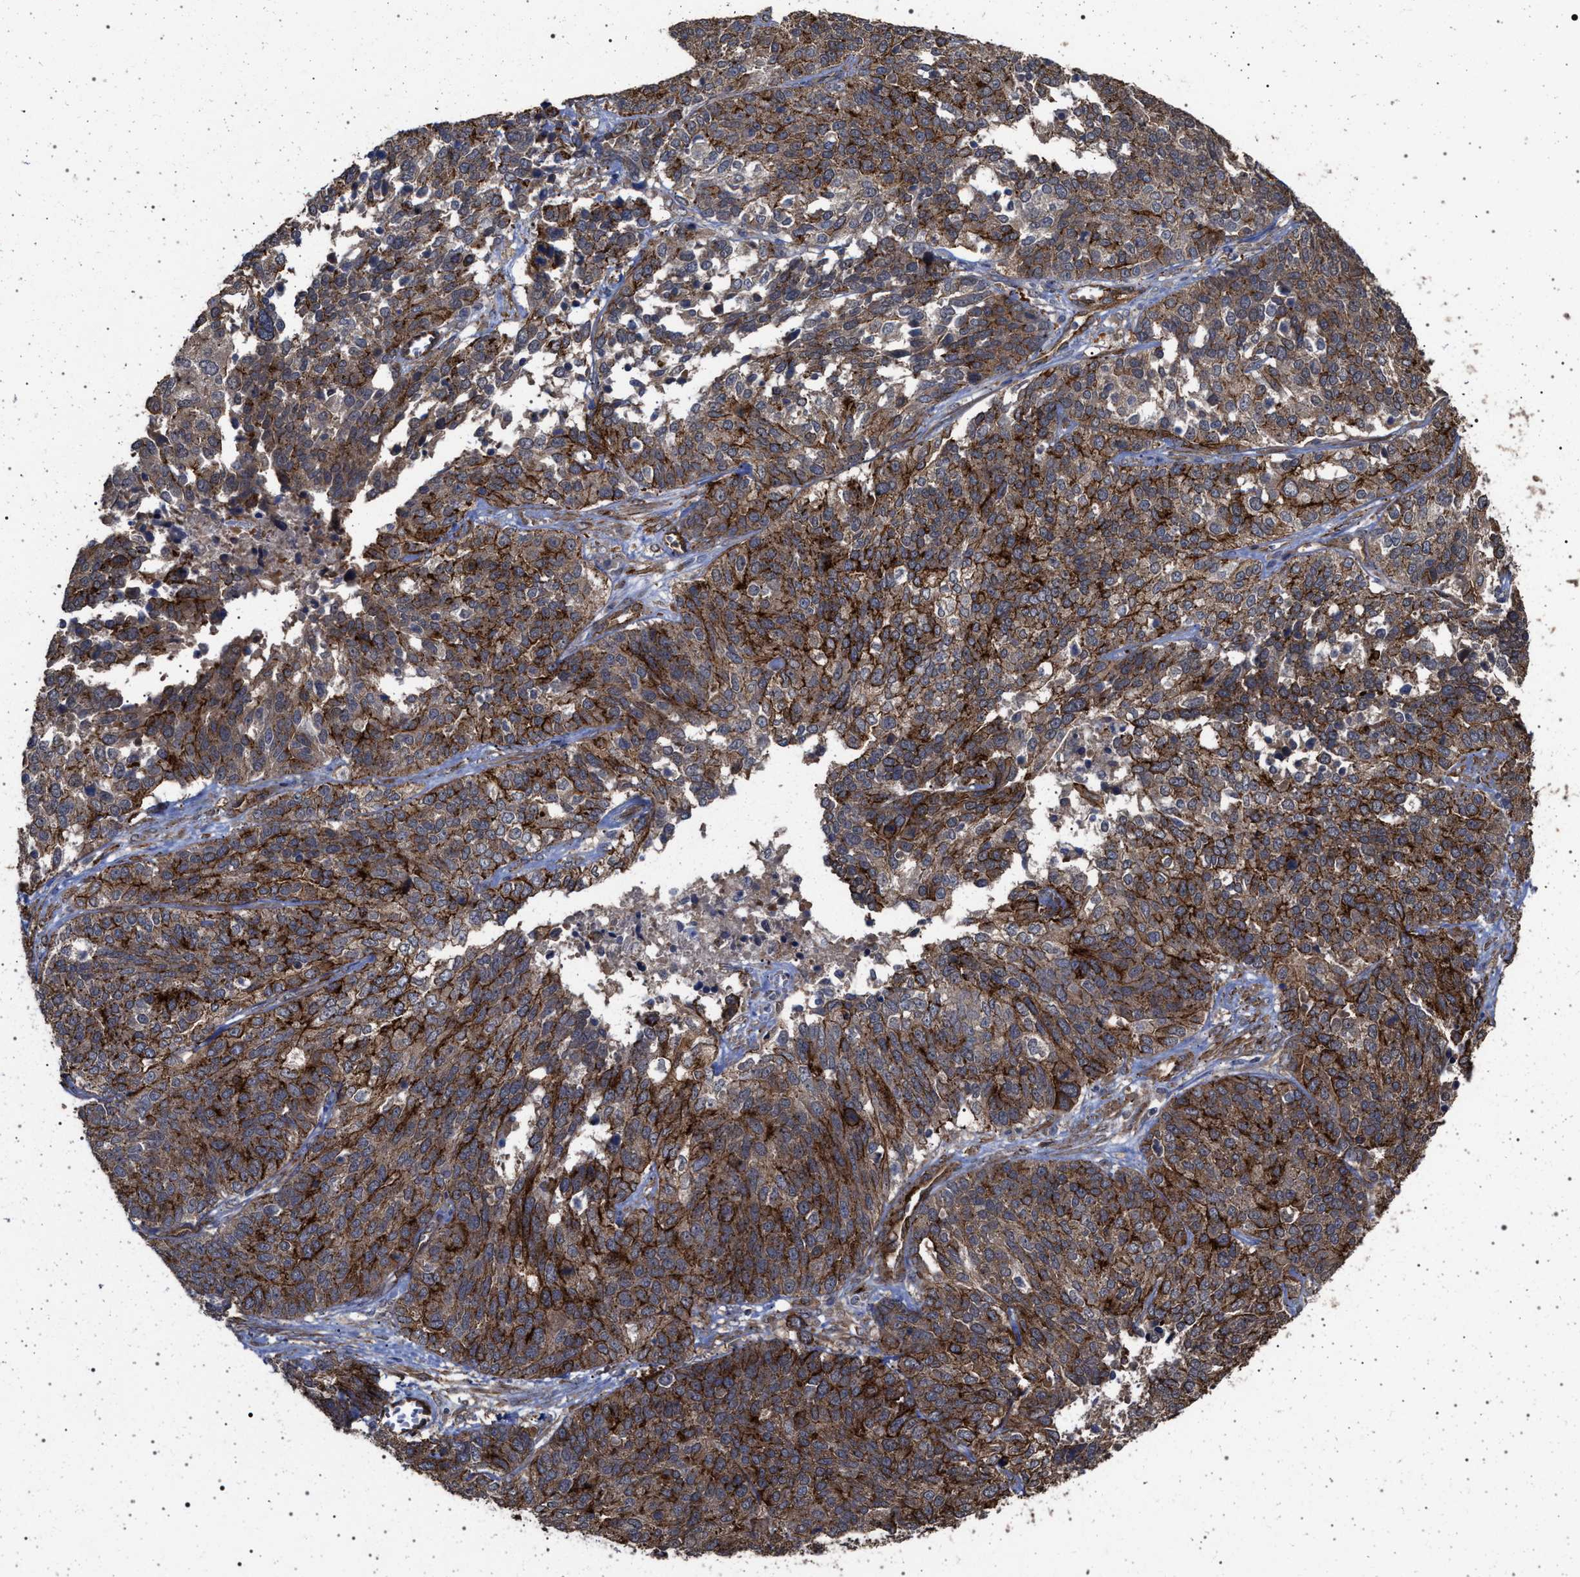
{"staining": {"intensity": "strong", "quantity": ">75%", "location": "cytoplasmic/membranous"}, "tissue": "ovarian cancer", "cell_type": "Tumor cells", "image_type": "cancer", "snomed": [{"axis": "morphology", "description": "Cystadenocarcinoma, serous, NOS"}, {"axis": "topography", "description": "Ovary"}], "caption": "Serous cystadenocarcinoma (ovarian) stained with immunohistochemistry demonstrates strong cytoplasmic/membranous staining in approximately >75% of tumor cells.", "gene": "IFT20", "patient": {"sex": "female", "age": 44}}